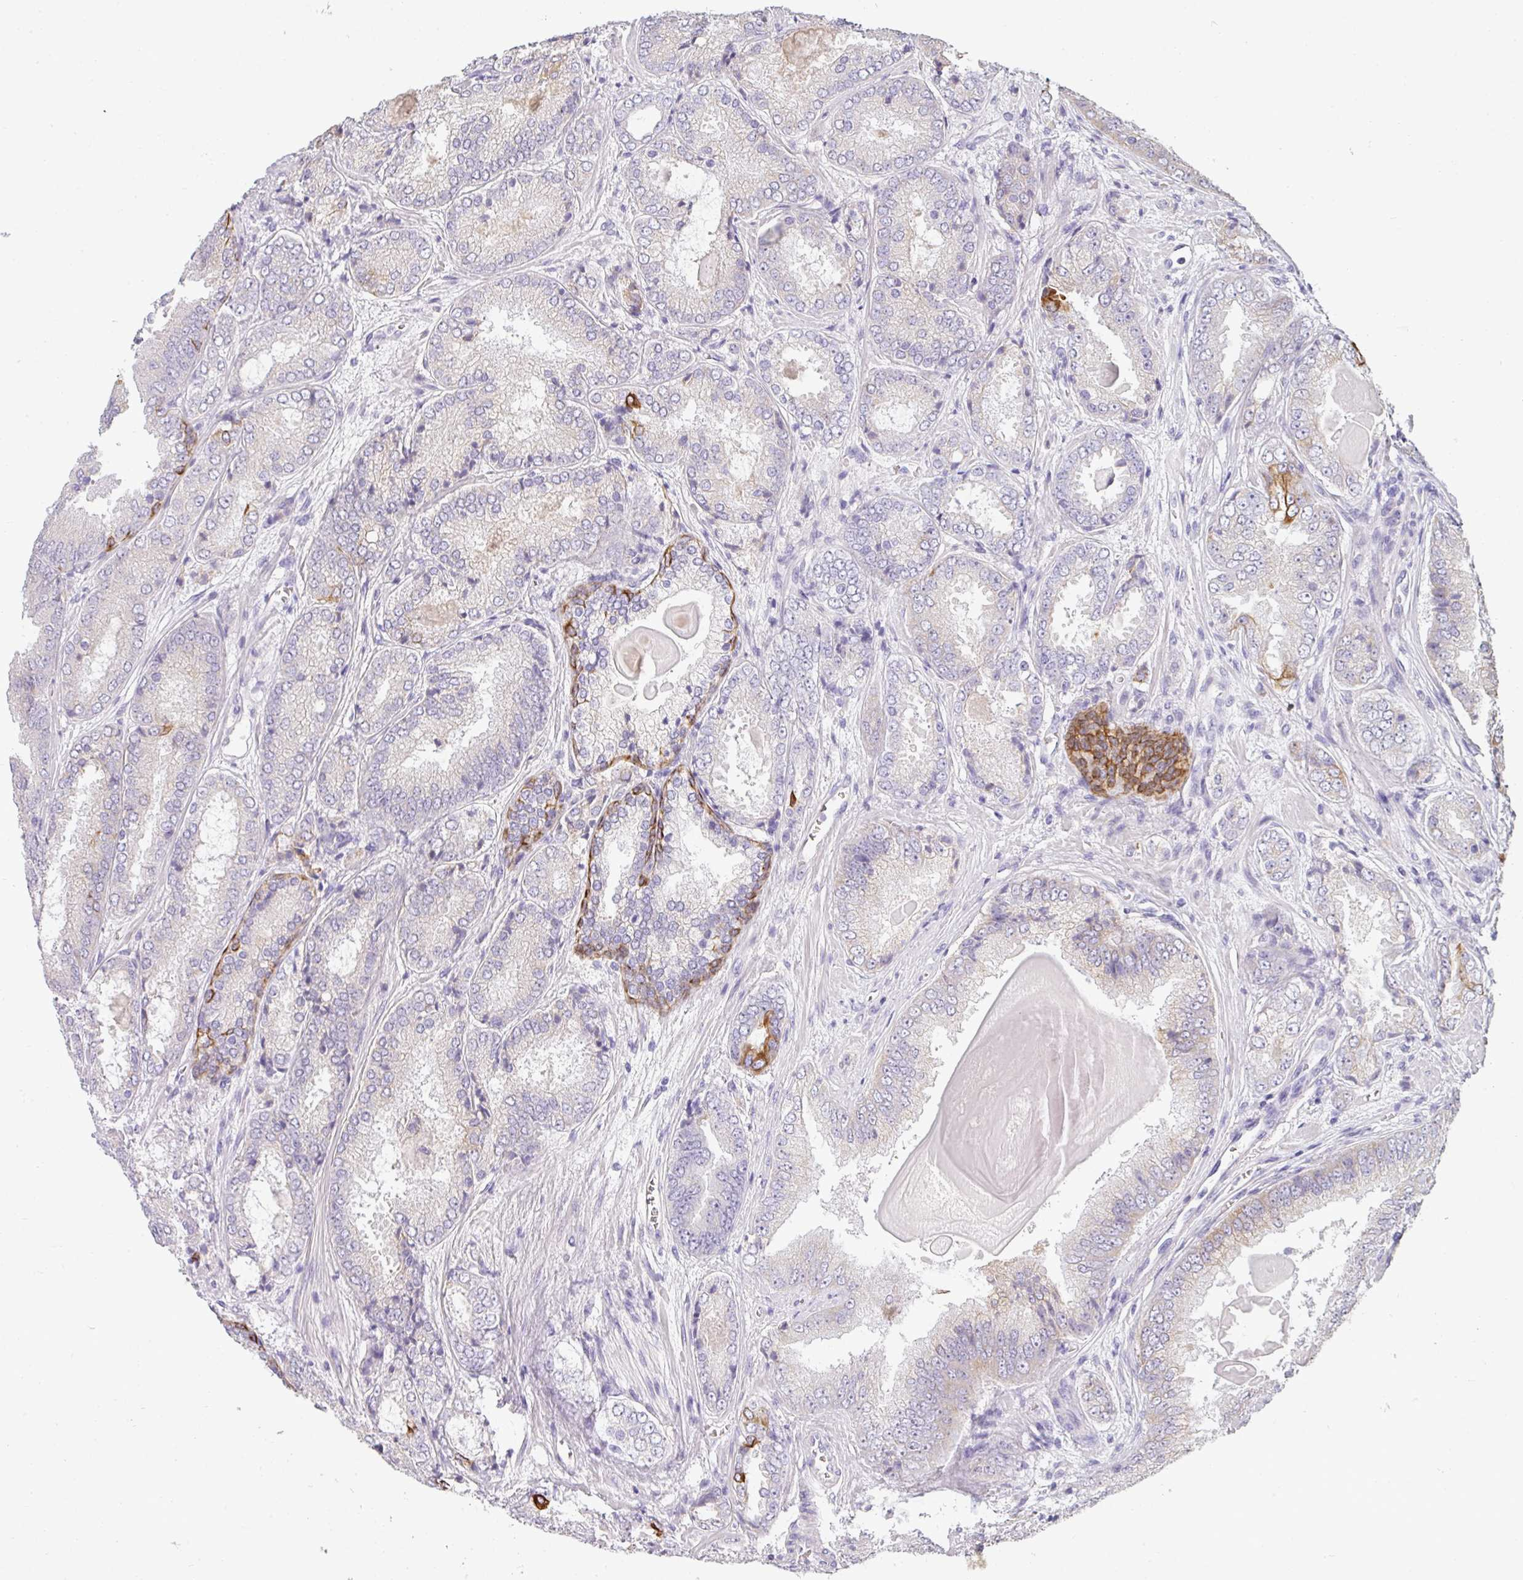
{"staining": {"intensity": "negative", "quantity": "none", "location": "none"}, "tissue": "prostate cancer", "cell_type": "Tumor cells", "image_type": "cancer", "snomed": [{"axis": "morphology", "description": "Adenocarcinoma, High grade"}, {"axis": "topography", "description": "Prostate"}], "caption": "A high-resolution image shows immunohistochemistry staining of prostate cancer, which shows no significant expression in tumor cells.", "gene": "ASXL3", "patient": {"sex": "male", "age": 63}}